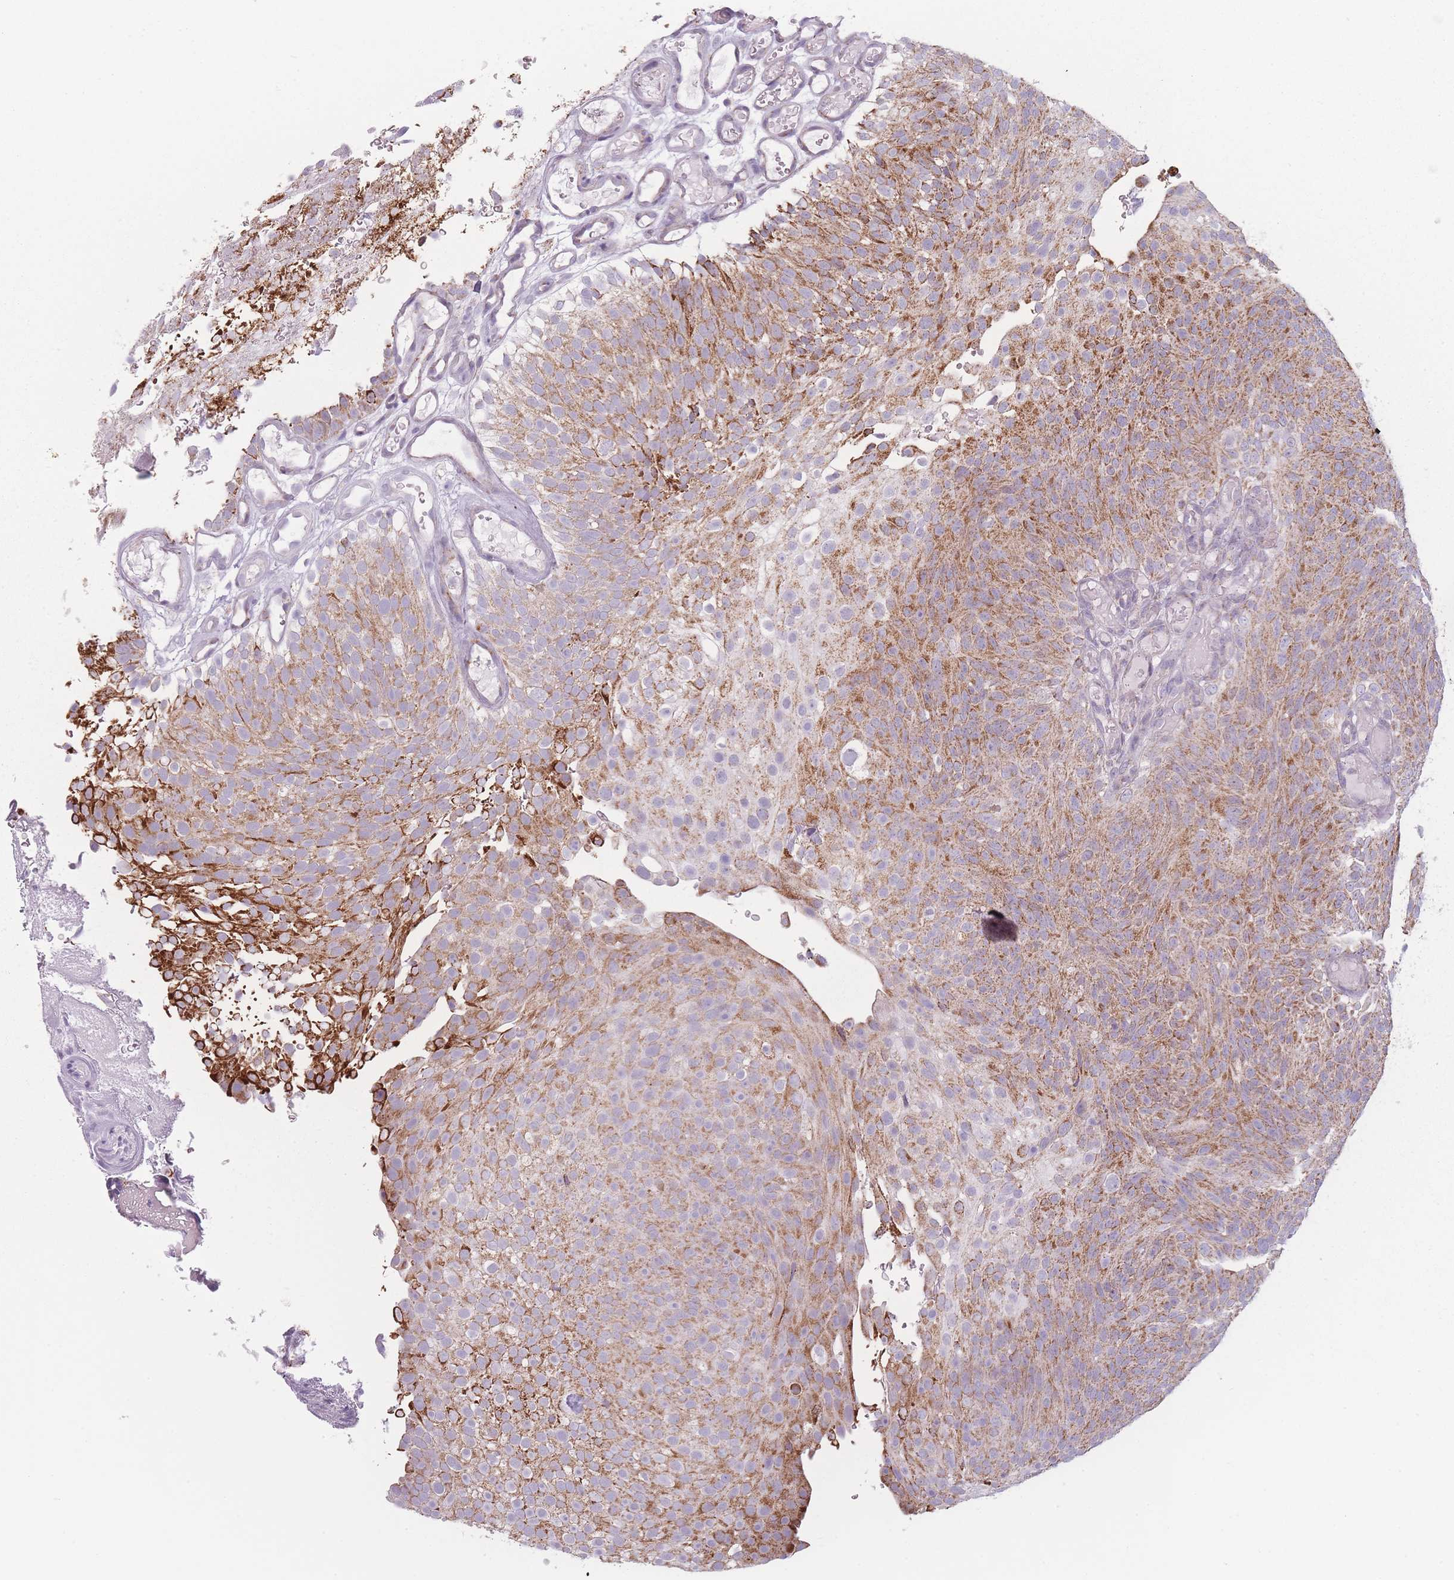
{"staining": {"intensity": "moderate", "quantity": ">75%", "location": "cytoplasmic/membranous"}, "tissue": "urothelial cancer", "cell_type": "Tumor cells", "image_type": "cancer", "snomed": [{"axis": "morphology", "description": "Urothelial carcinoma, Low grade"}, {"axis": "topography", "description": "Urinary bladder"}], "caption": "Immunohistochemical staining of urothelial carcinoma (low-grade) displays medium levels of moderate cytoplasmic/membranous expression in about >75% of tumor cells. Ihc stains the protein of interest in brown and the nuclei are stained blue.", "gene": "DCHS1", "patient": {"sex": "male", "age": 78}}